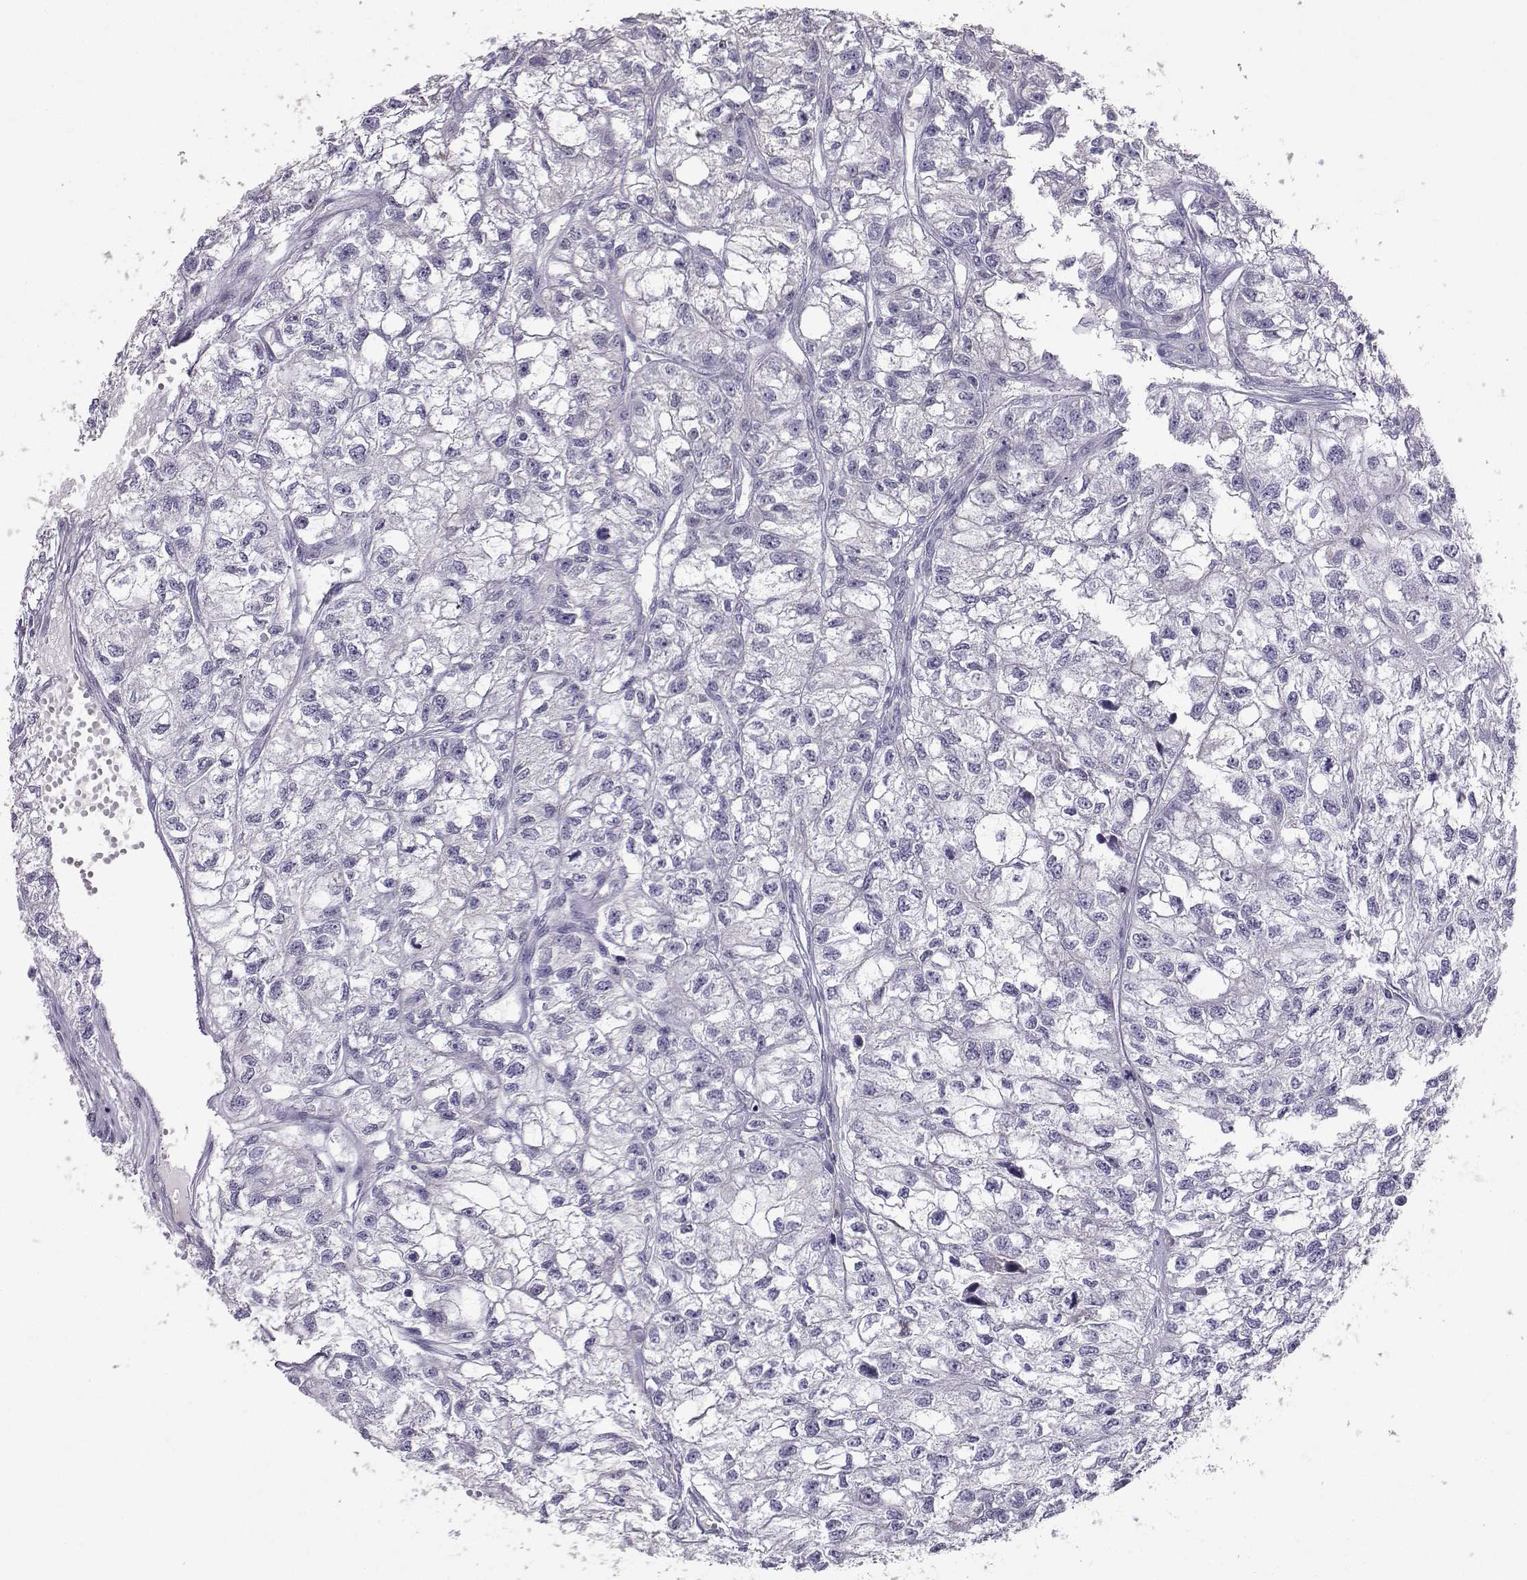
{"staining": {"intensity": "negative", "quantity": "none", "location": "none"}, "tissue": "renal cancer", "cell_type": "Tumor cells", "image_type": "cancer", "snomed": [{"axis": "morphology", "description": "Adenocarcinoma, NOS"}, {"axis": "topography", "description": "Kidney"}], "caption": "IHC of renal adenocarcinoma reveals no expression in tumor cells.", "gene": "TBR1", "patient": {"sex": "male", "age": 56}}